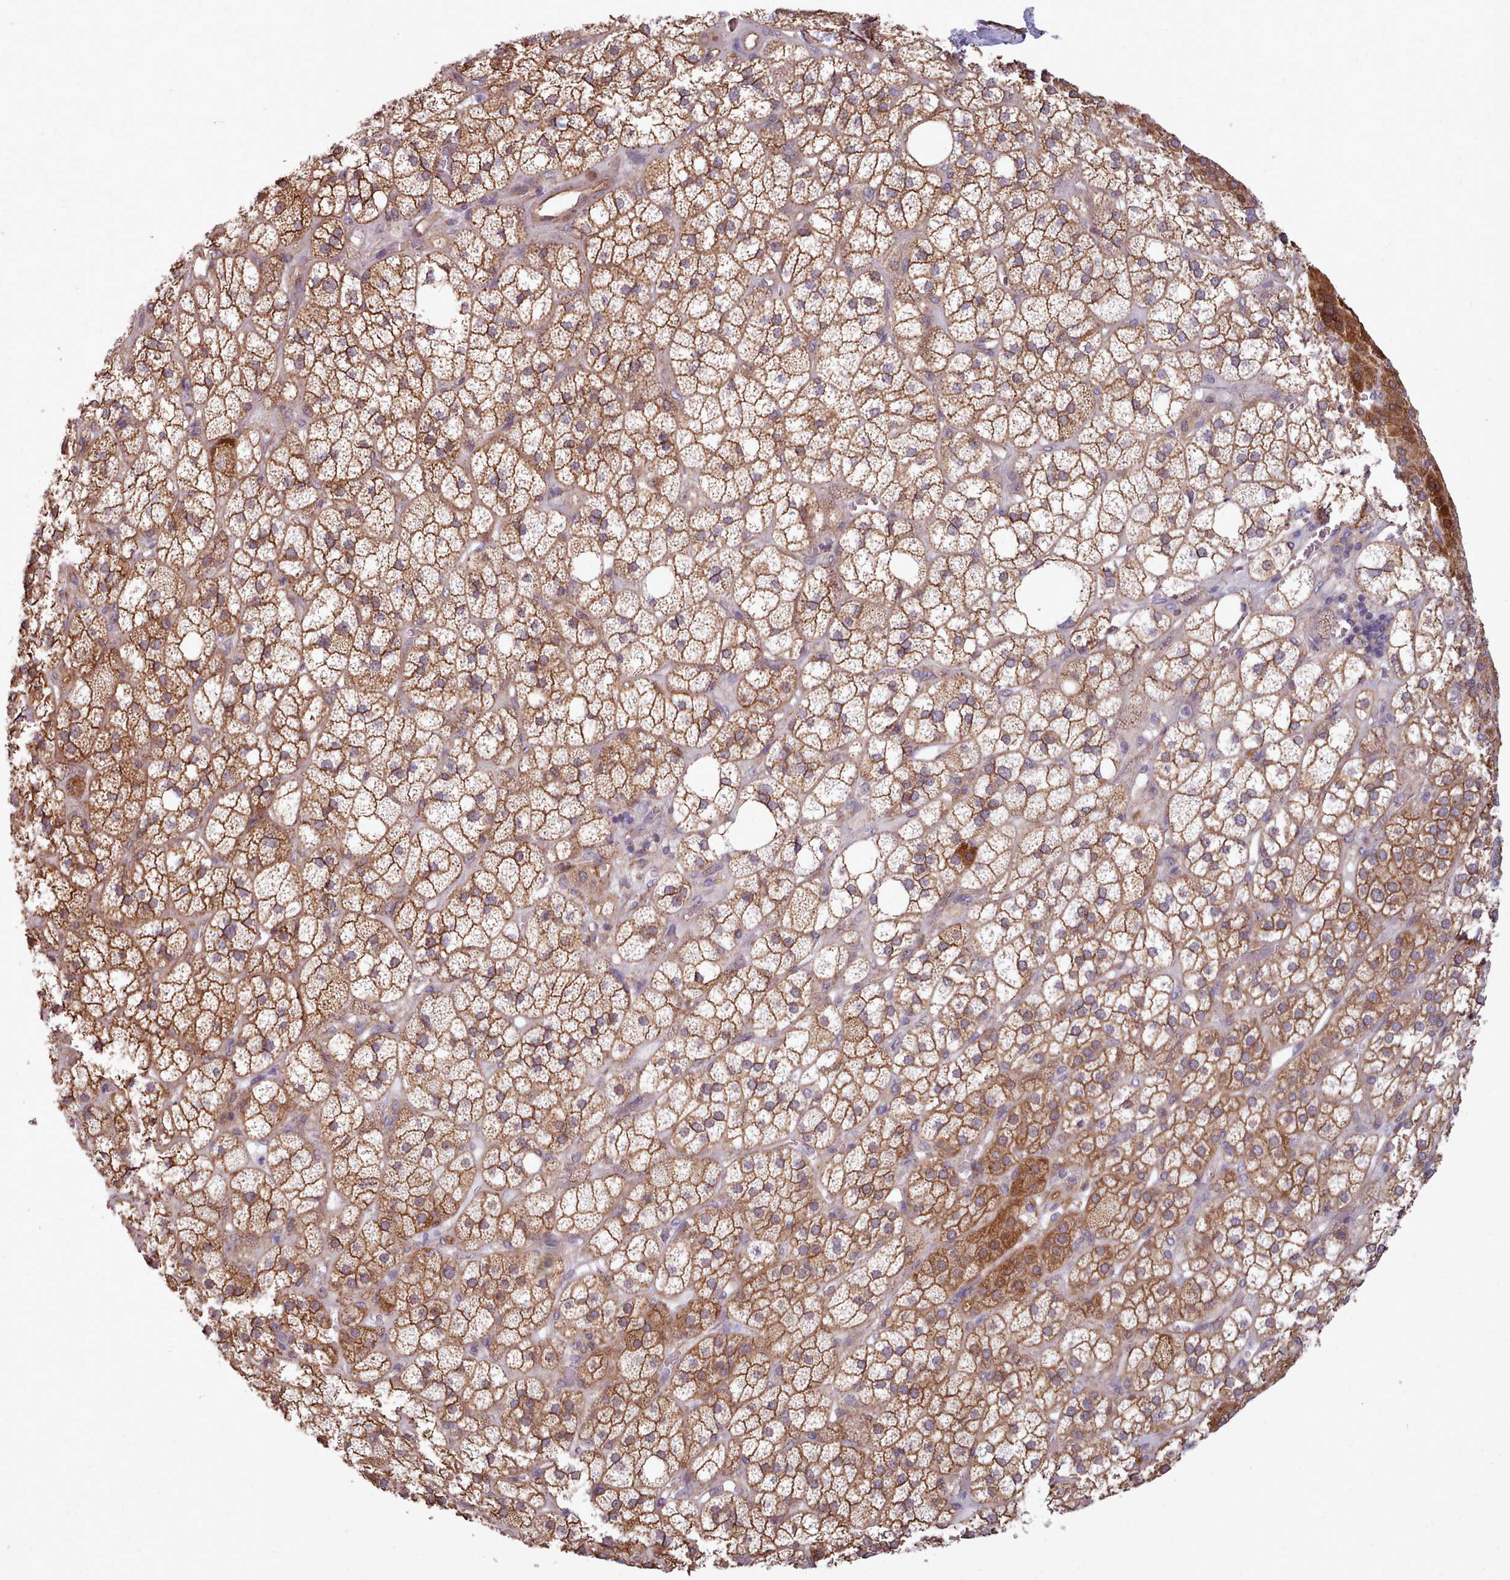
{"staining": {"intensity": "moderate", "quantity": ">75%", "location": "cytoplasmic/membranous"}, "tissue": "adrenal gland", "cell_type": "Glandular cells", "image_type": "normal", "snomed": [{"axis": "morphology", "description": "Normal tissue, NOS"}, {"axis": "topography", "description": "Adrenal gland"}], "caption": "Brown immunohistochemical staining in normal human adrenal gland shows moderate cytoplasmic/membranous positivity in approximately >75% of glandular cells. Immunohistochemistry (ihc) stains the protein in brown and the nuclei are stained blue.", "gene": "MRPL46", "patient": {"sex": "male", "age": 61}}